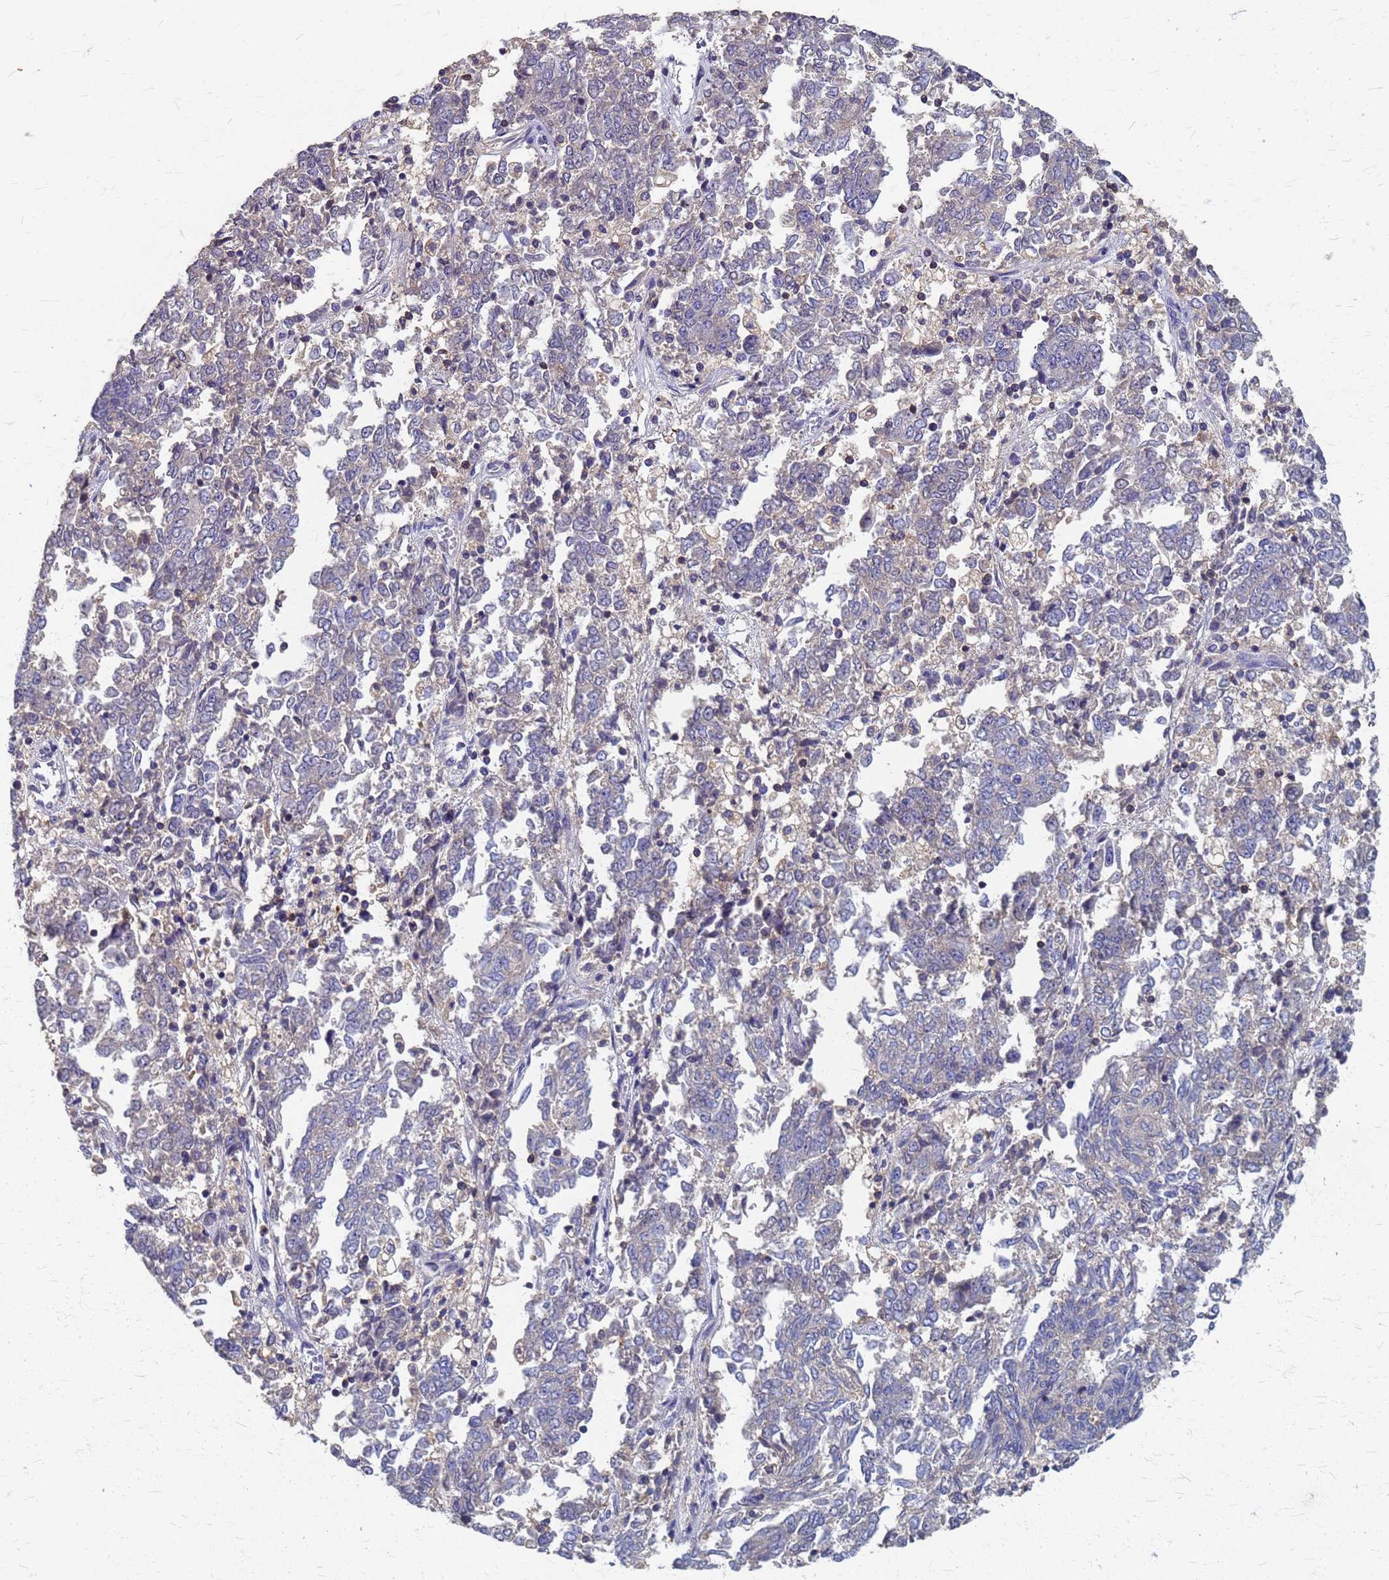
{"staining": {"intensity": "negative", "quantity": "none", "location": "none"}, "tissue": "endometrial cancer", "cell_type": "Tumor cells", "image_type": "cancer", "snomed": [{"axis": "morphology", "description": "Adenocarcinoma, NOS"}, {"axis": "topography", "description": "Endometrium"}], "caption": "High power microscopy photomicrograph of an immunohistochemistry photomicrograph of endometrial adenocarcinoma, revealing no significant expression in tumor cells.", "gene": "KRCC1", "patient": {"sex": "female", "age": 80}}